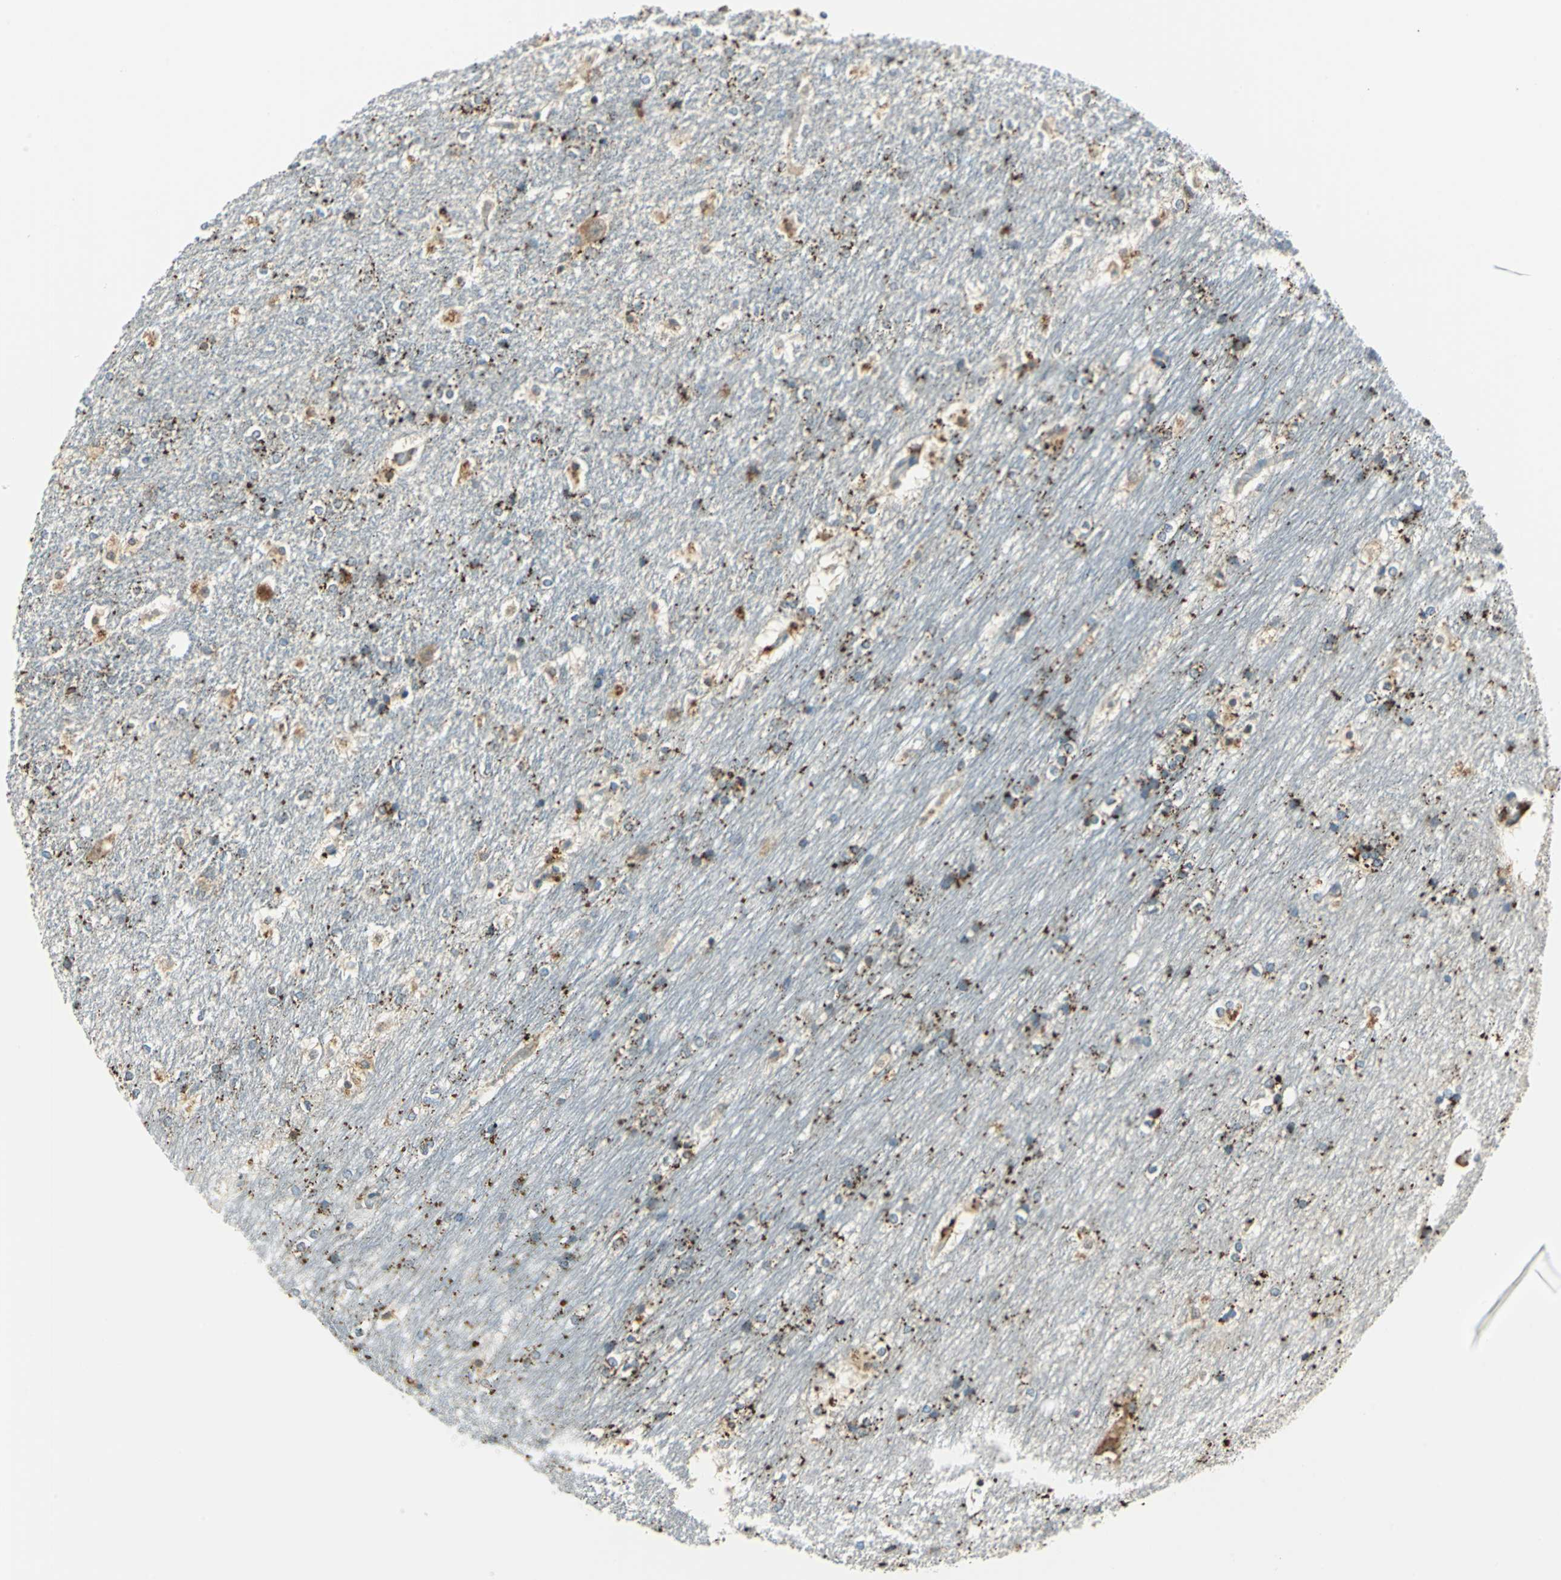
{"staining": {"intensity": "moderate", "quantity": "<25%", "location": "cytoplasmic/membranous"}, "tissue": "hippocampus", "cell_type": "Glial cells", "image_type": "normal", "snomed": [{"axis": "morphology", "description": "Normal tissue, NOS"}, {"axis": "topography", "description": "Hippocampus"}], "caption": "This is a photomicrograph of immunohistochemistry (IHC) staining of normal hippocampus, which shows moderate staining in the cytoplasmic/membranous of glial cells.", "gene": "NIT1", "patient": {"sex": "female", "age": 19}}